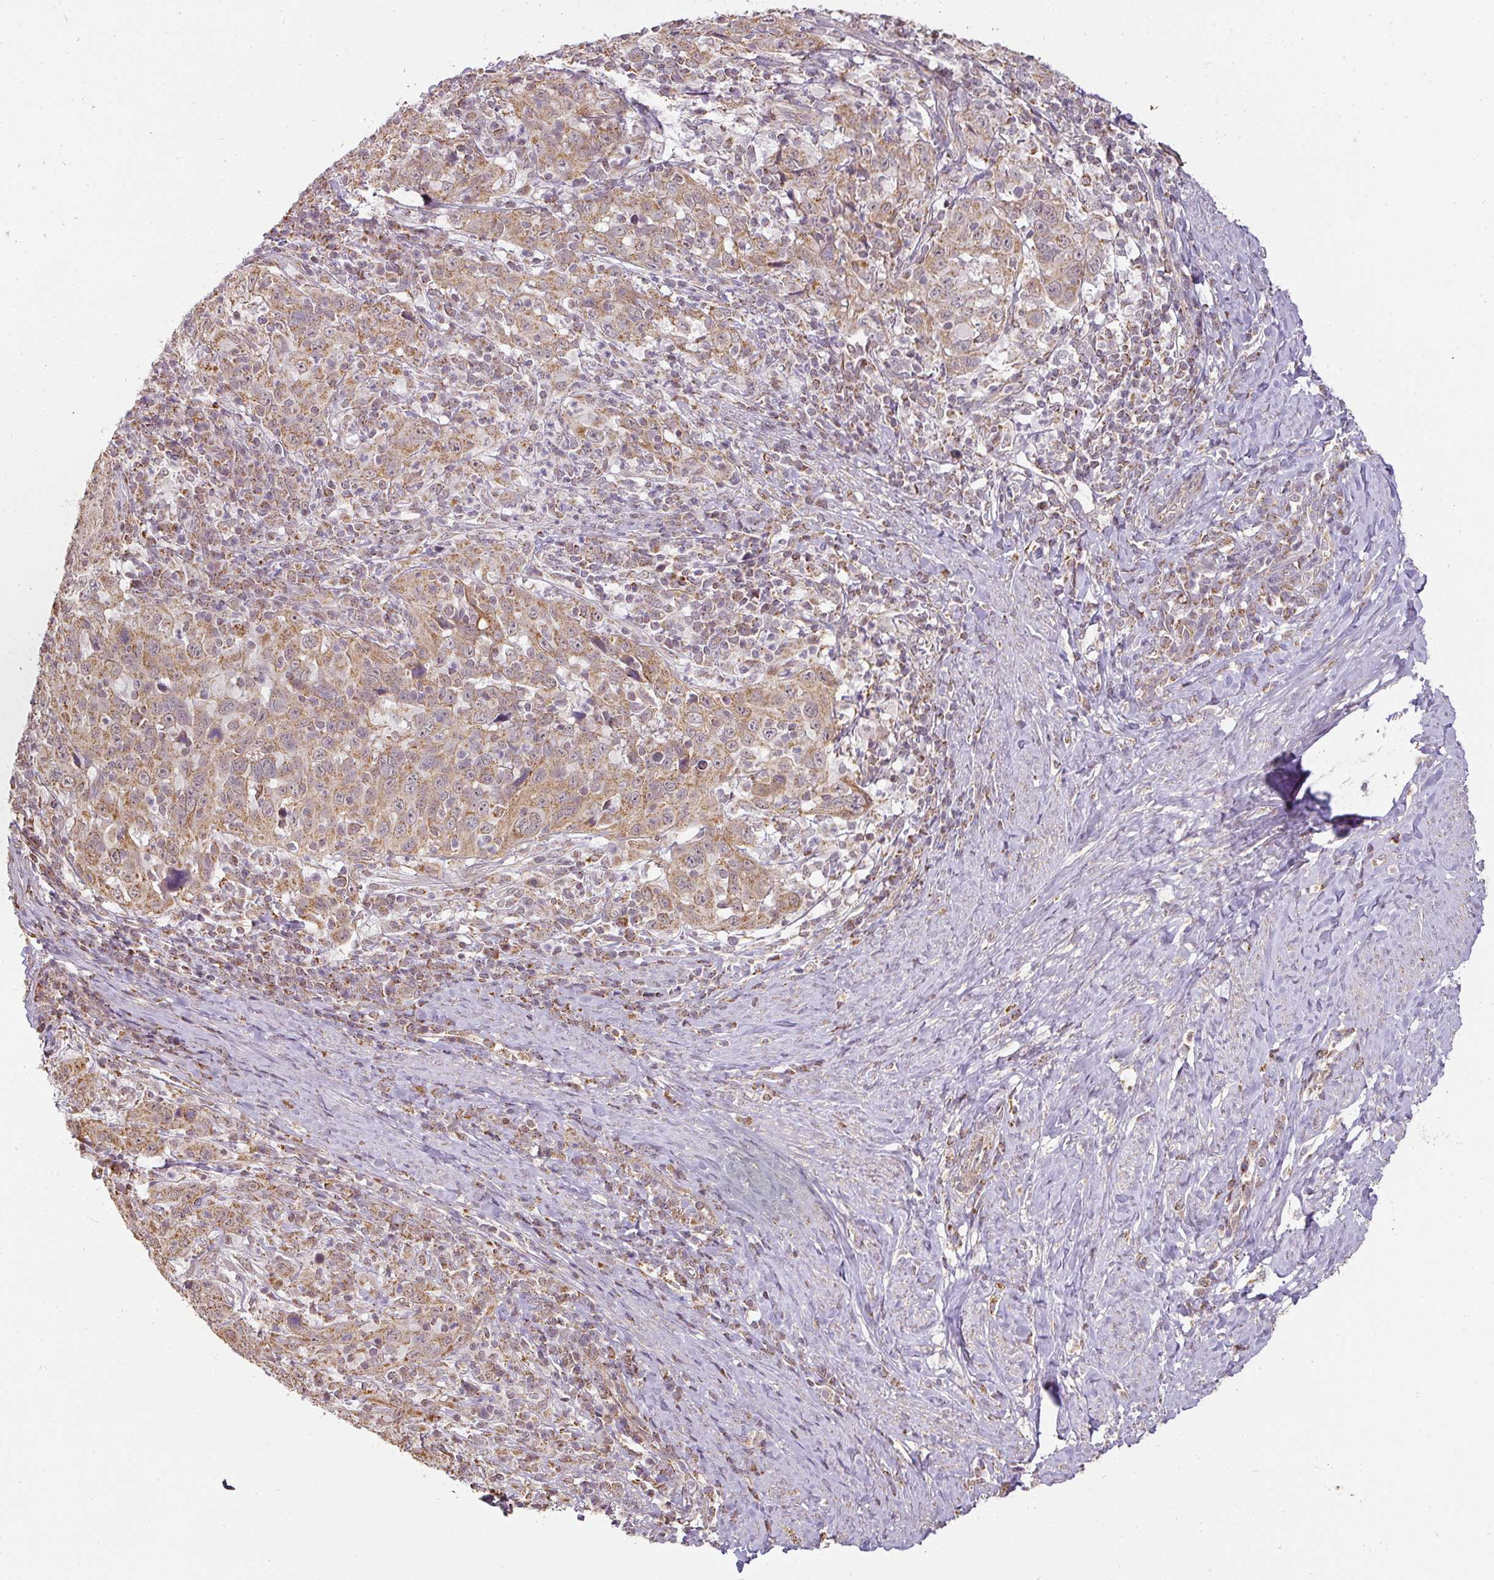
{"staining": {"intensity": "moderate", "quantity": ">75%", "location": "cytoplasmic/membranous"}, "tissue": "cervical cancer", "cell_type": "Tumor cells", "image_type": "cancer", "snomed": [{"axis": "morphology", "description": "Squamous cell carcinoma, NOS"}, {"axis": "topography", "description": "Cervix"}], "caption": "This micrograph displays IHC staining of squamous cell carcinoma (cervical), with medium moderate cytoplasmic/membranous positivity in about >75% of tumor cells.", "gene": "MYOM2", "patient": {"sex": "female", "age": 46}}